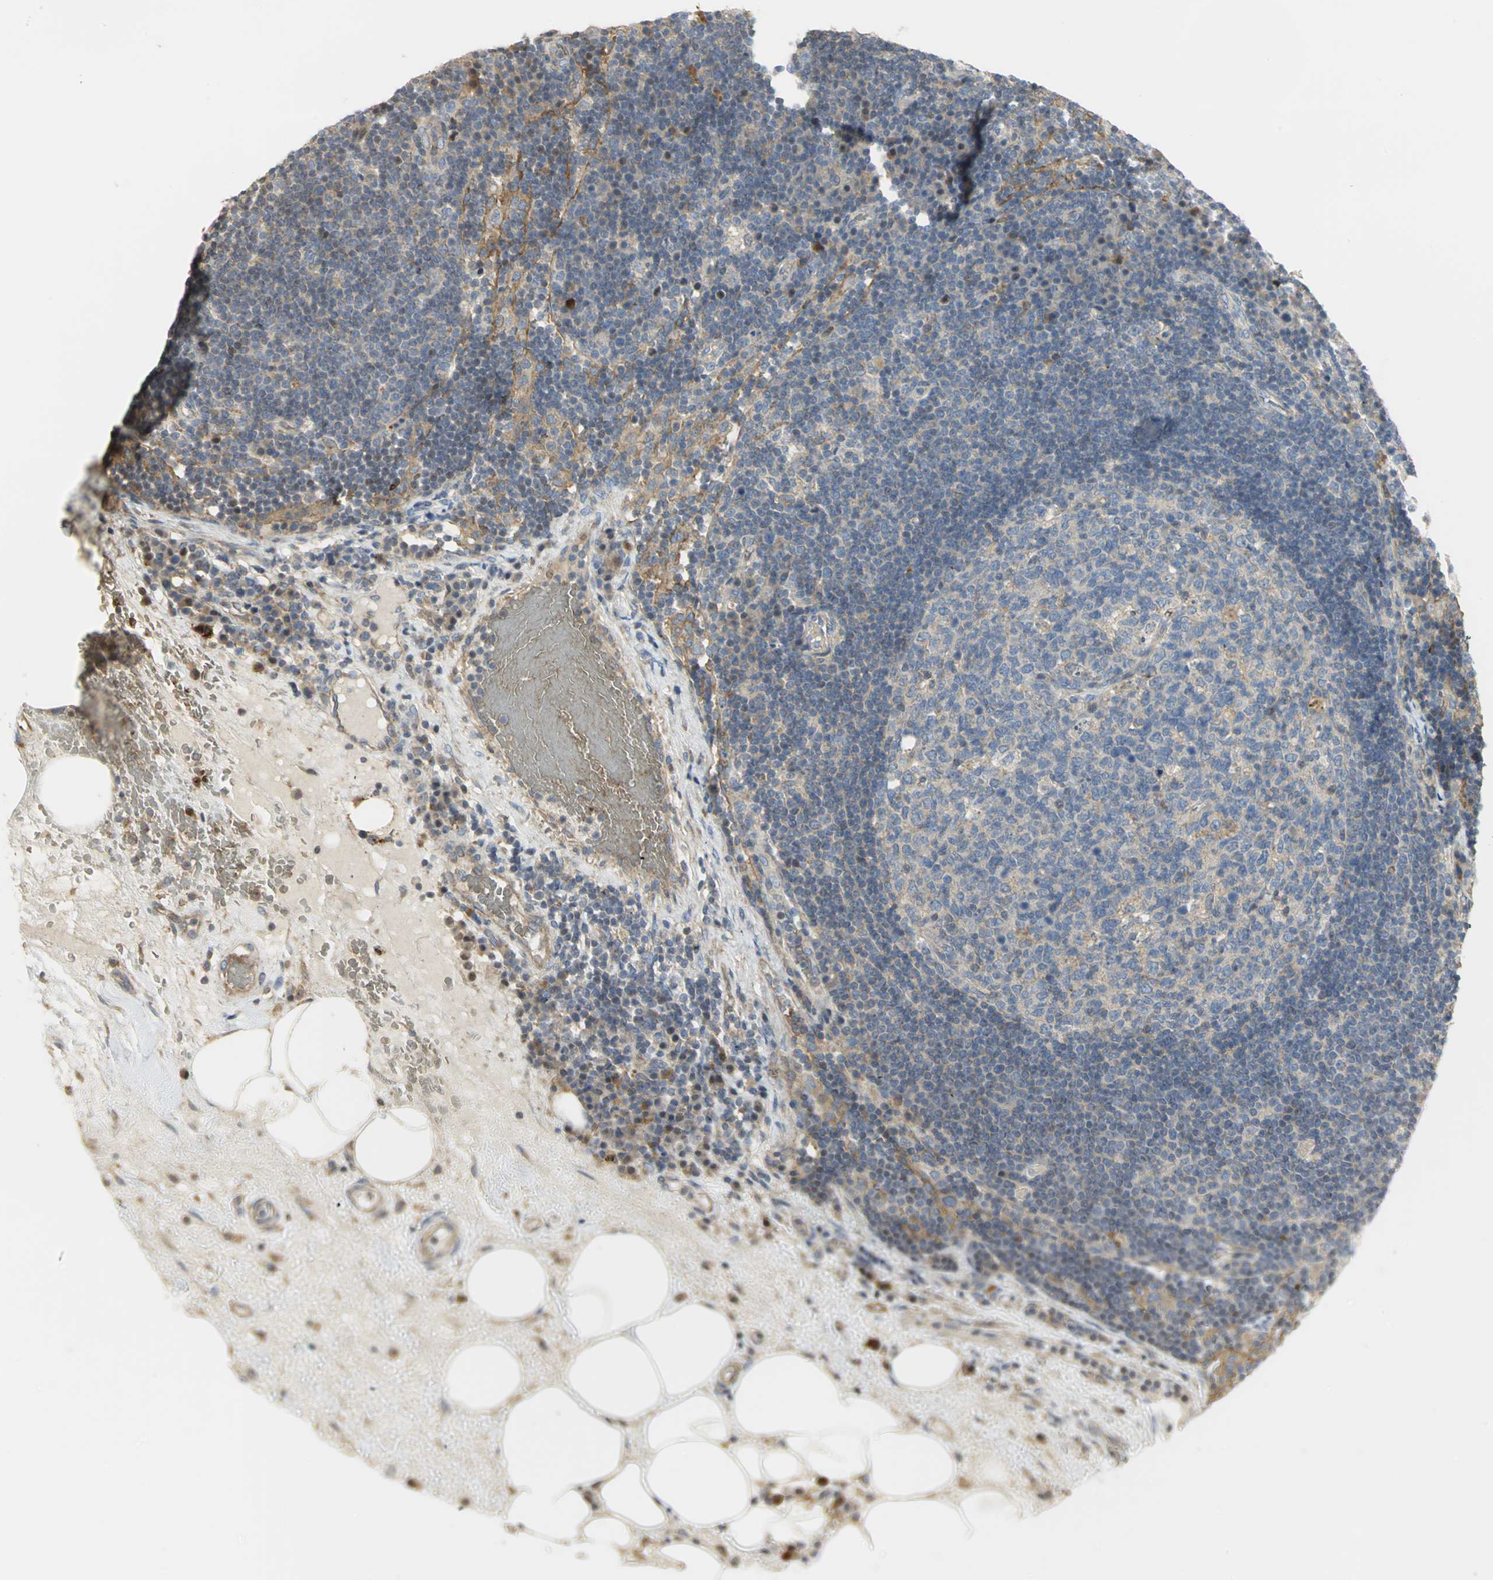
{"staining": {"intensity": "moderate", "quantity": "<25%", "location": "nuclear"}, "tissue": "lymph node", "cell_type": "Germinal center cells", "image_type": "normal", "snomed": [{"axis": "morphology", "description": "Normal tissue, NOS"}, {"axis": "morphology", "description": "Squamous cell carcinoma, metastatic, NOS"}, {"axis": "topography", "description": "Lymph node"}], "caption": "Brown immunohistochemical staining in unremarkable lymph node exhibits moderate nuclear expression in approximately <25% of germinal center cells. Nuclei are stained in blue.", "gene": "ANK1", "patient": {"sex": "female", "age": 53}}